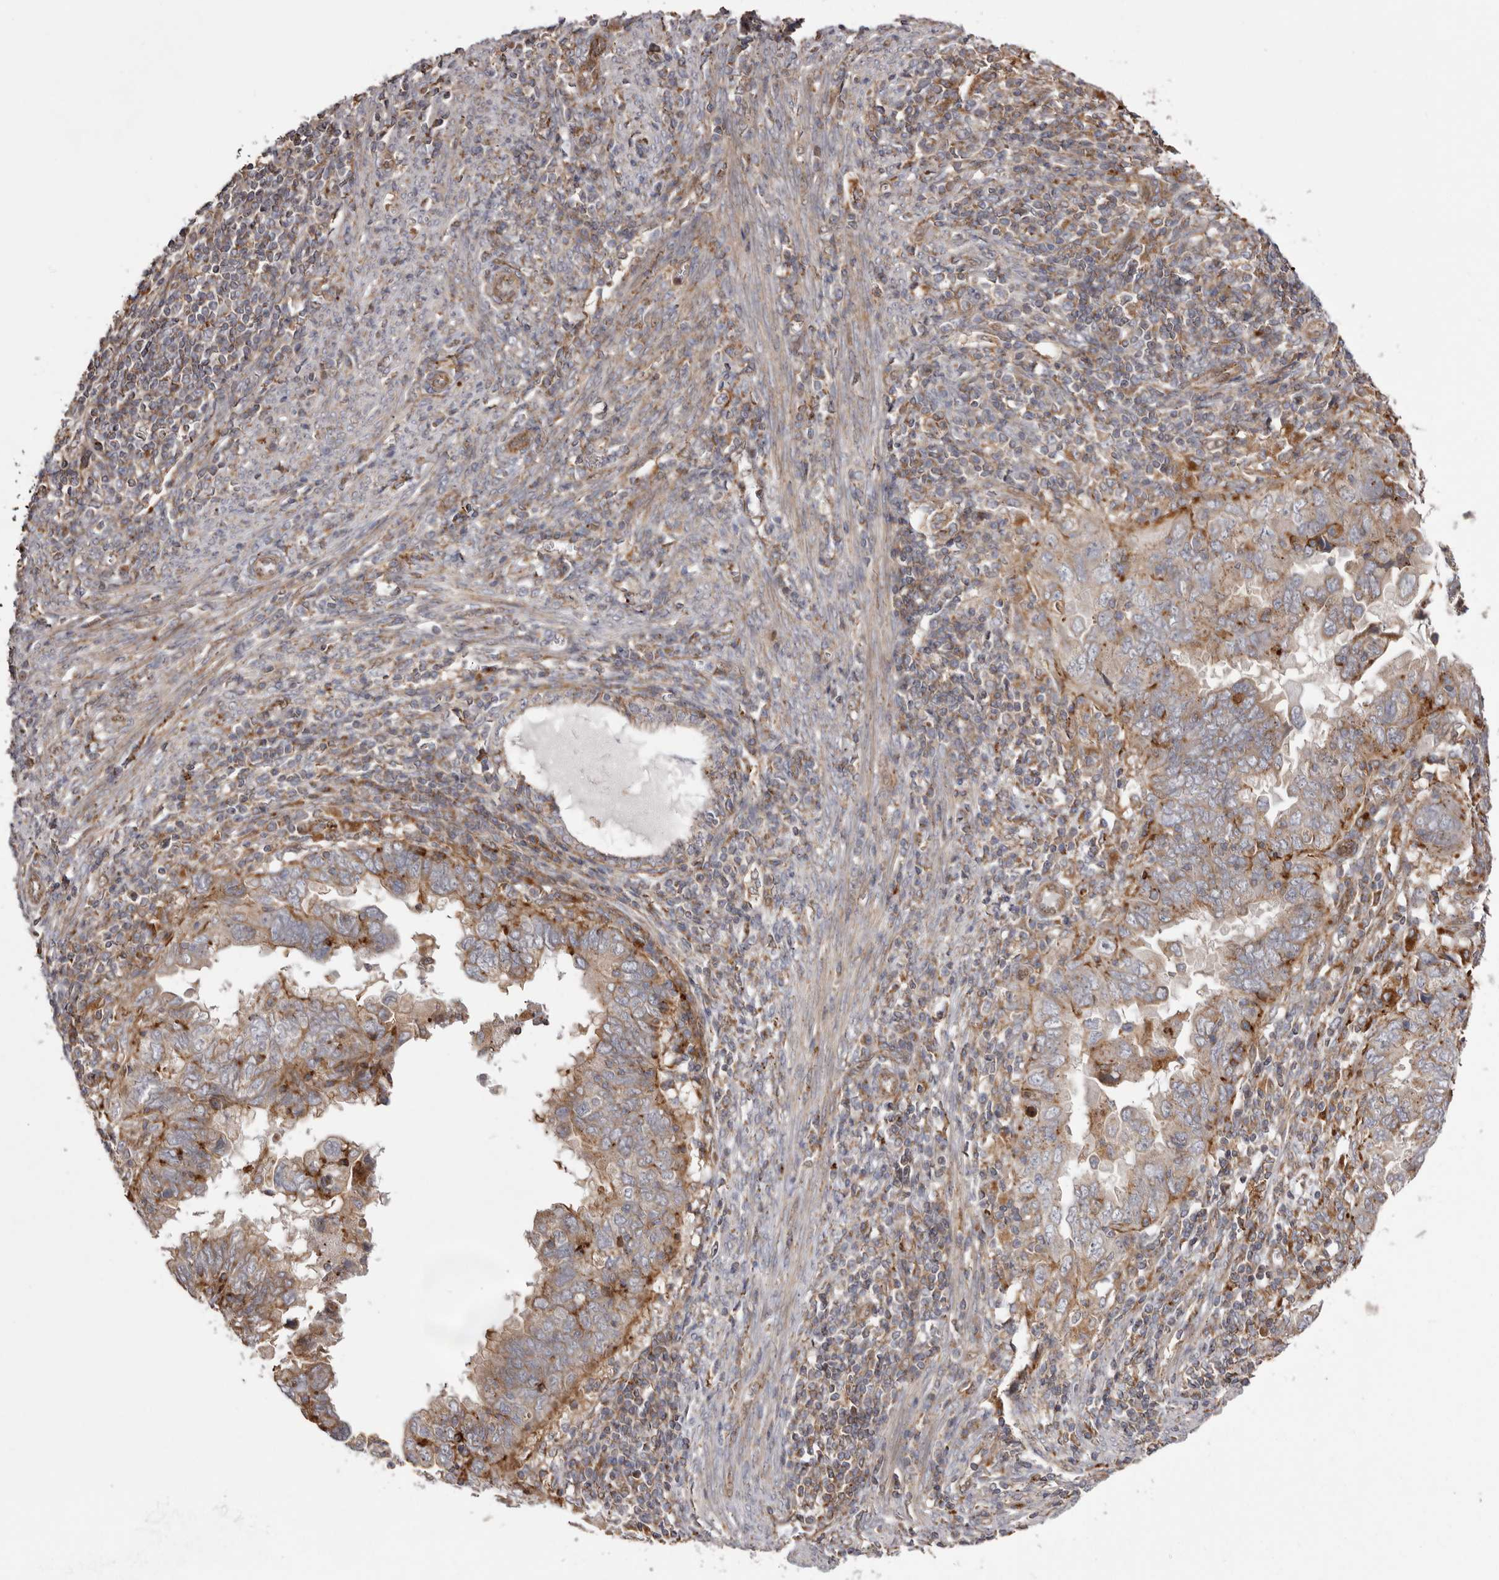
{"staining": {"intensity": "weak", "quantity": "<25%", "location": "cytoplasmic/membranous"}, "tissue": "endometrial cancer", "cell_type": "Tumor cells", "image_type": "cancer", "snomed": [{"axis": "morphology", "description": "Adenocarcinoma, NOS"}, {"axis": "topography", "description": "Uterus"}], "caption": "Photomicrograph shows no significant protein positivity in tumor cells of adenocarcinoma (endometrial).", "gene": "NUP43", "patient": {"sex": "female", "age": 77}}